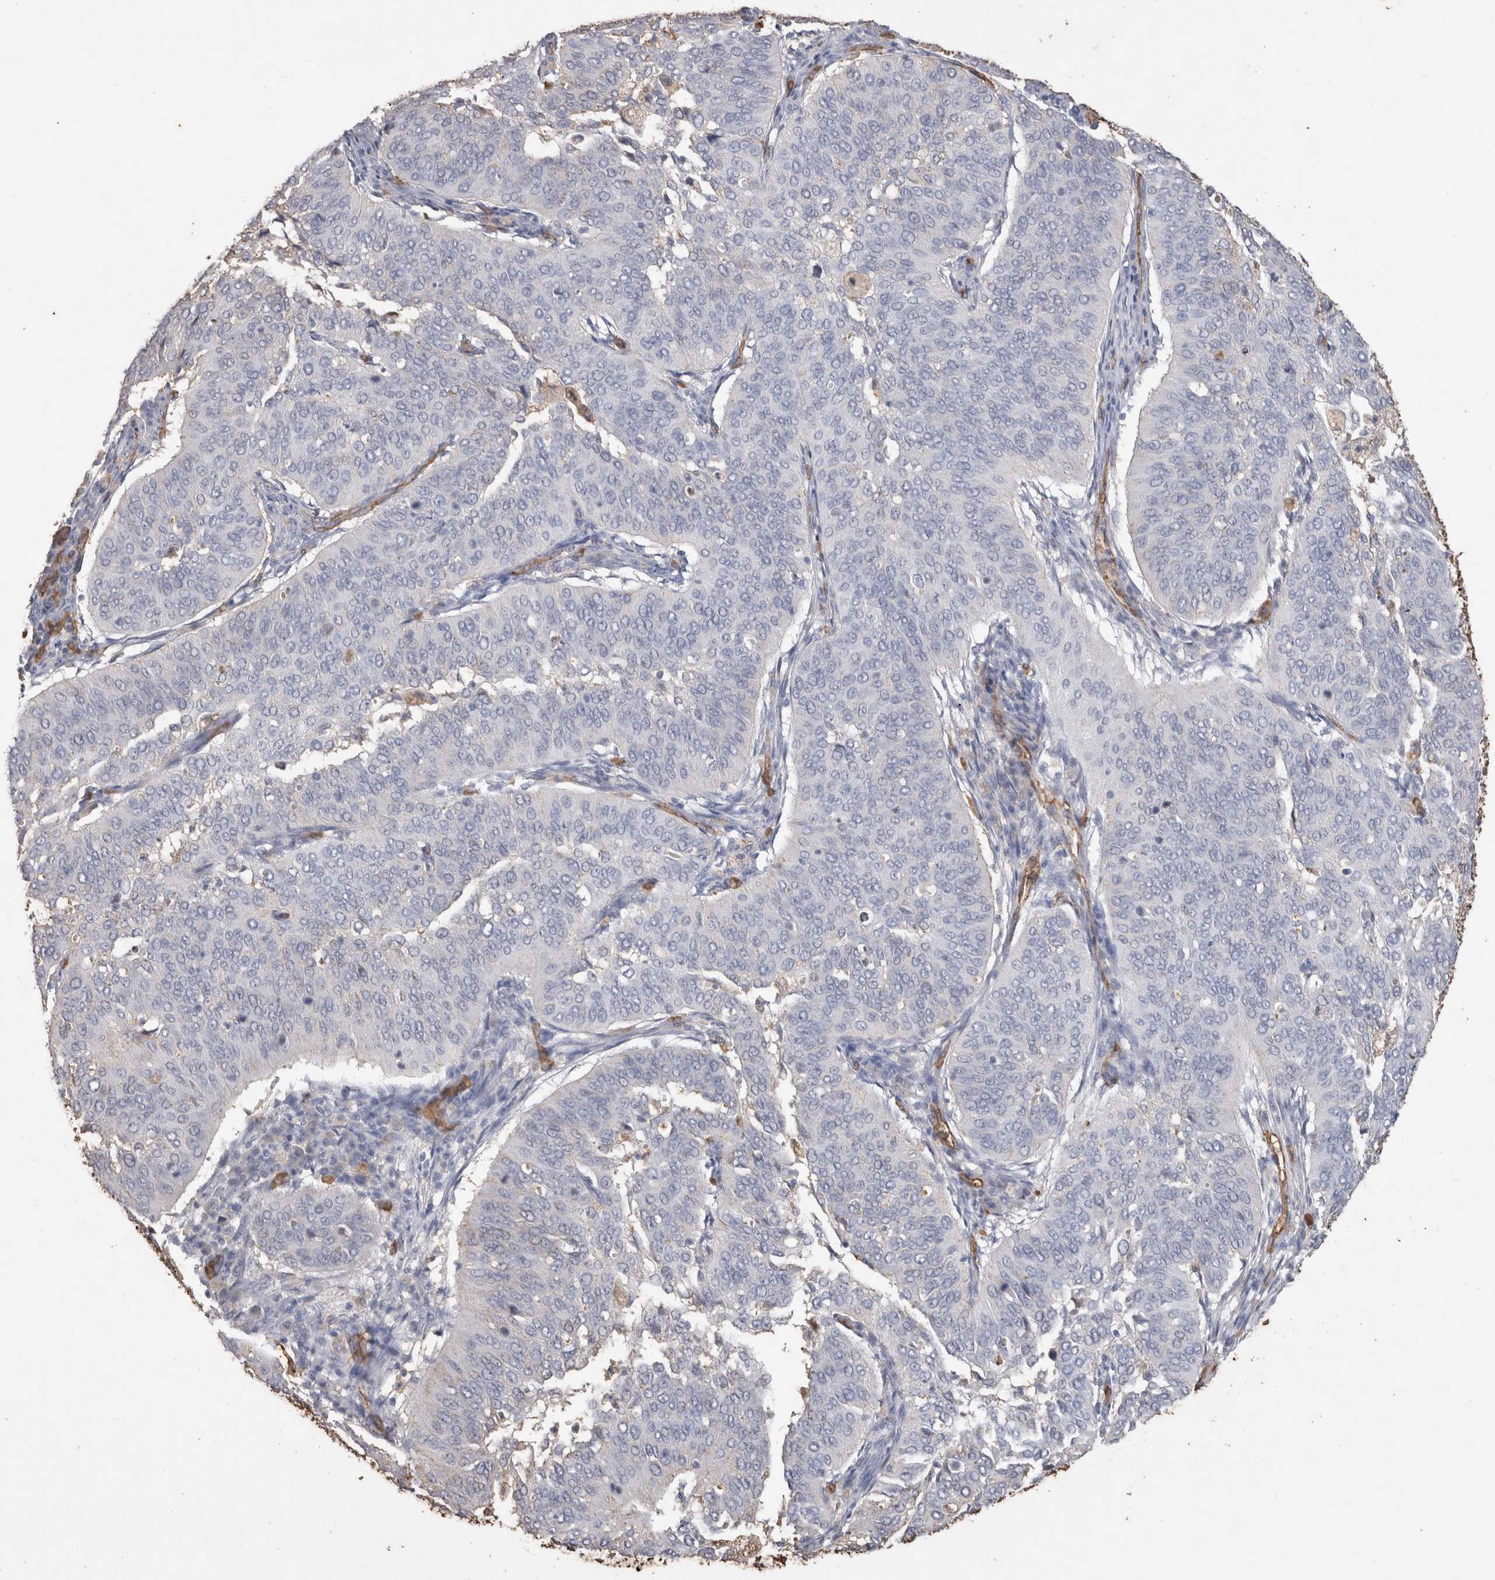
{"staining": {"intensity": "negative", "quantity": "none", "location": "none"}, "tissue": "cervical cancer", "cell_type": "Tumor cells", "image_type": "cancer", "snomed": [{"axis": "morphology", "description": "Normal tissue, NOS"}, {"axis": "morphology", "description": "Squamous cell carcinoma, NOS"}, {"axis": "topography", "description": "Cervix"}], "caption": "Histopathology image shows no protein expression in tumor cells of cervical squamous cell carcinoma tissue.", "gene": "IL17RC", "patient": {"sex": "female", "age": 39}}